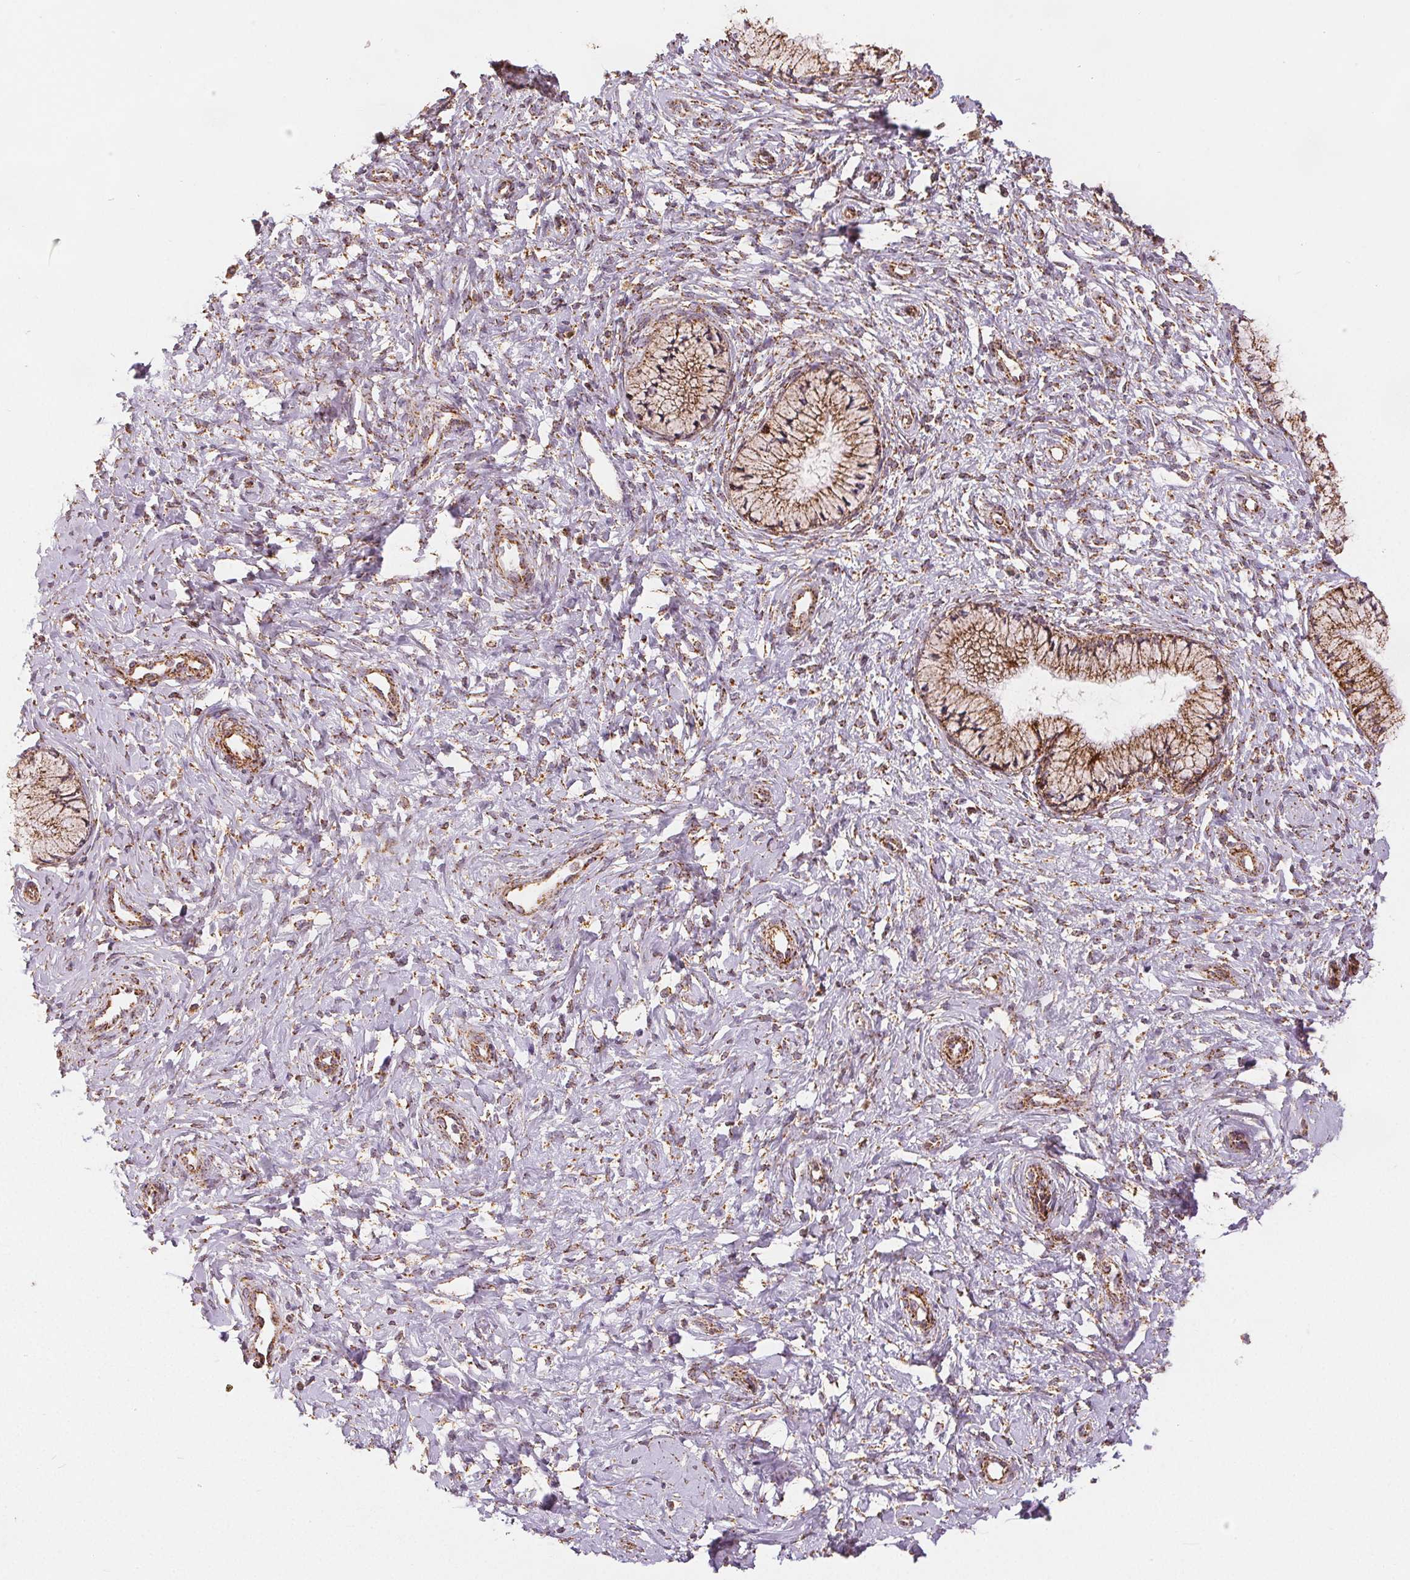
{"staining": {"intensity": "moderate", "quantity": ">75%", "location": "cytoplasmic/membranous"}, "tissue": "cervix", "cell_type": "Glandular cells", "image_type": "normal", "snomed": [{"axis": "morphology", "description": "Normal tissue, NOS"}, {"axis": "topography", "description": "Cervix"}], "caption": "Protein staining of normal cervix shows moderate cytoplasmic/membranous expression in approximately >75% of glandular cells. Ihc stains the protein in brown and the nuclei are stained blue.", "gene": "SDHB", "patient": {"sex": "female", "age": 37}}